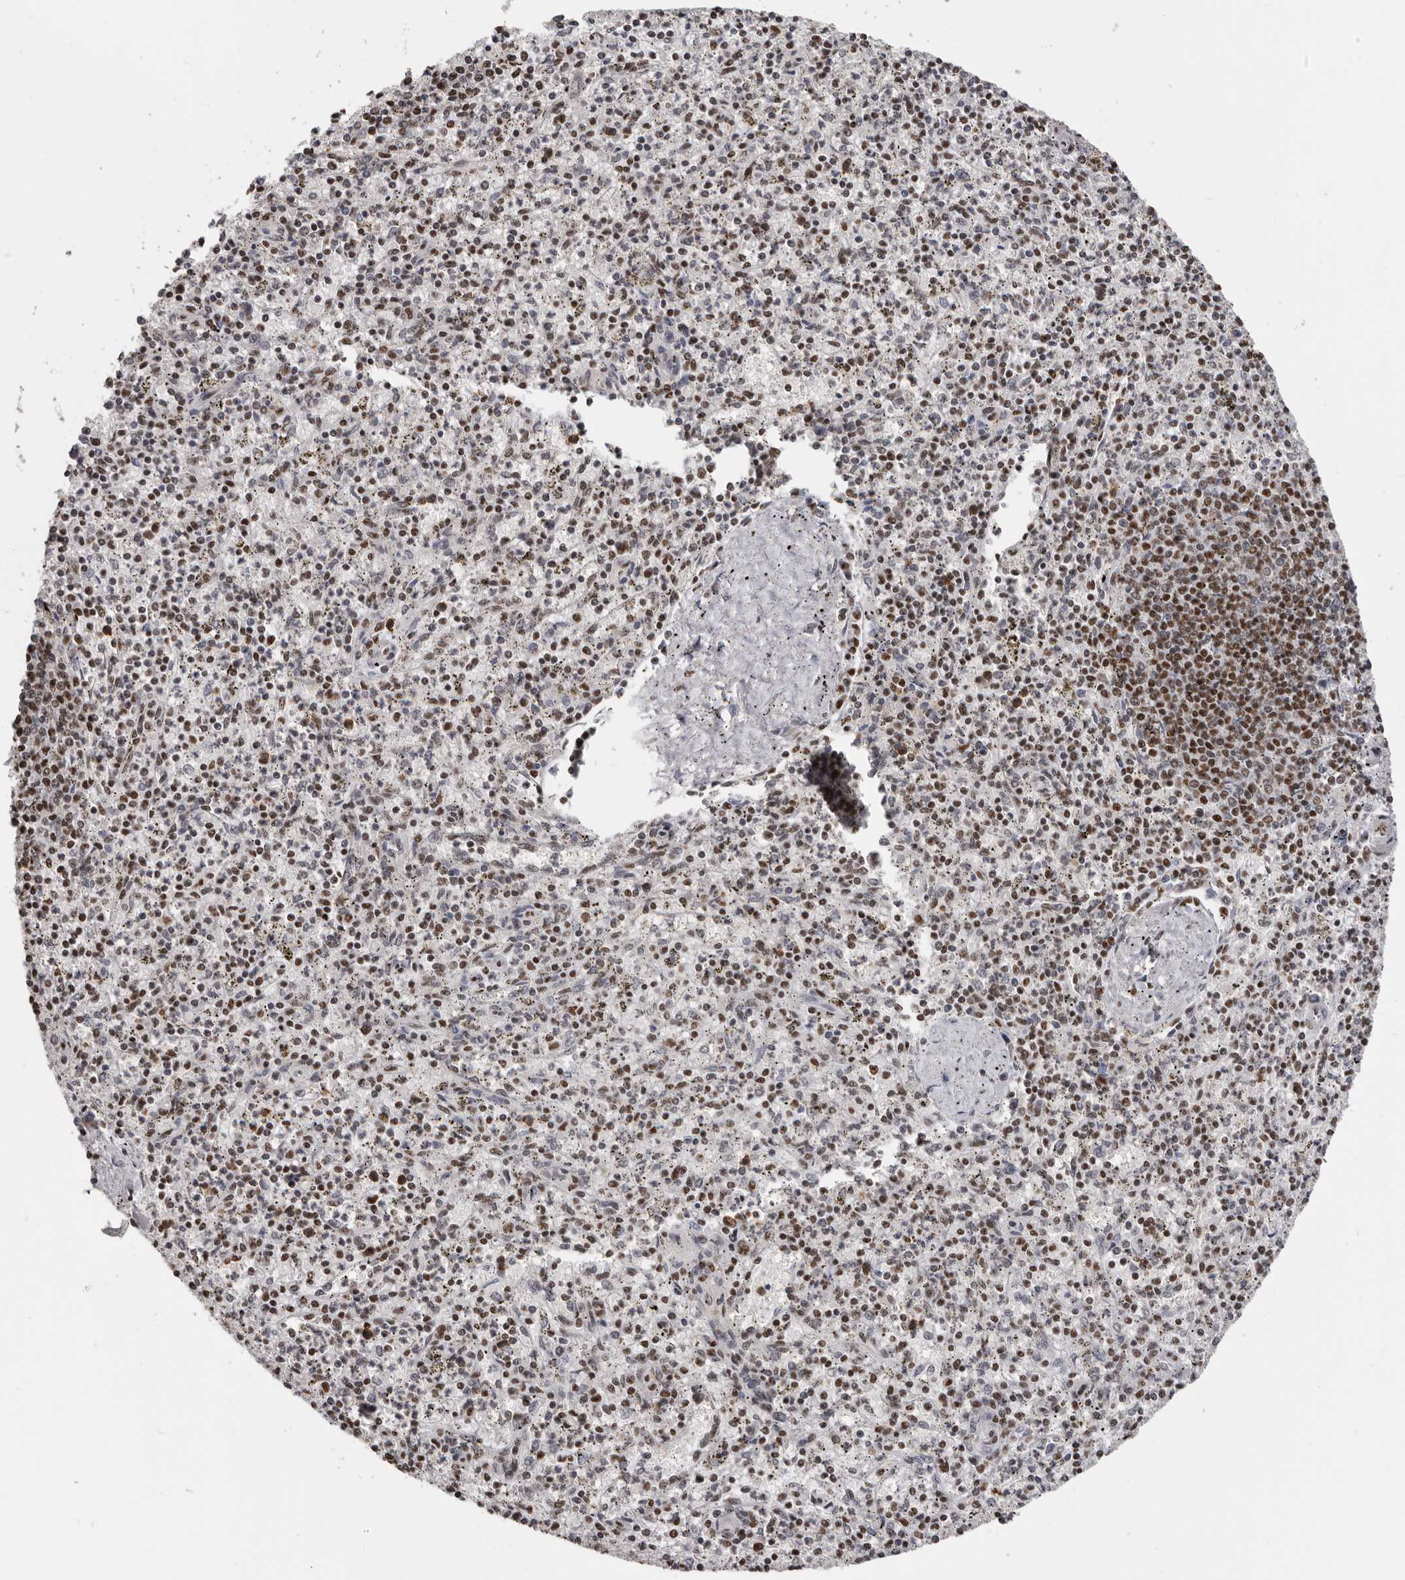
{"staining": {"intensity": "moderate", "quantity": "25%-75%", "location": "nuclear"}, "tissue": "spleen", "cell_type": "Cells in red pulp", "image_type": "normal", "snomed": [{"axis": "morphology", "description": "Normal tissue, NOS"}, {"axis": "topography", "description": "Spleen"}], "caption": "Human spleen stained with a brown dye demonstrates moderate nuclear positive expression in approximately 25%-75% of cells in red pulp.", "gene": "SCAF4", "patient": {"sex": "male", "age": 72}}